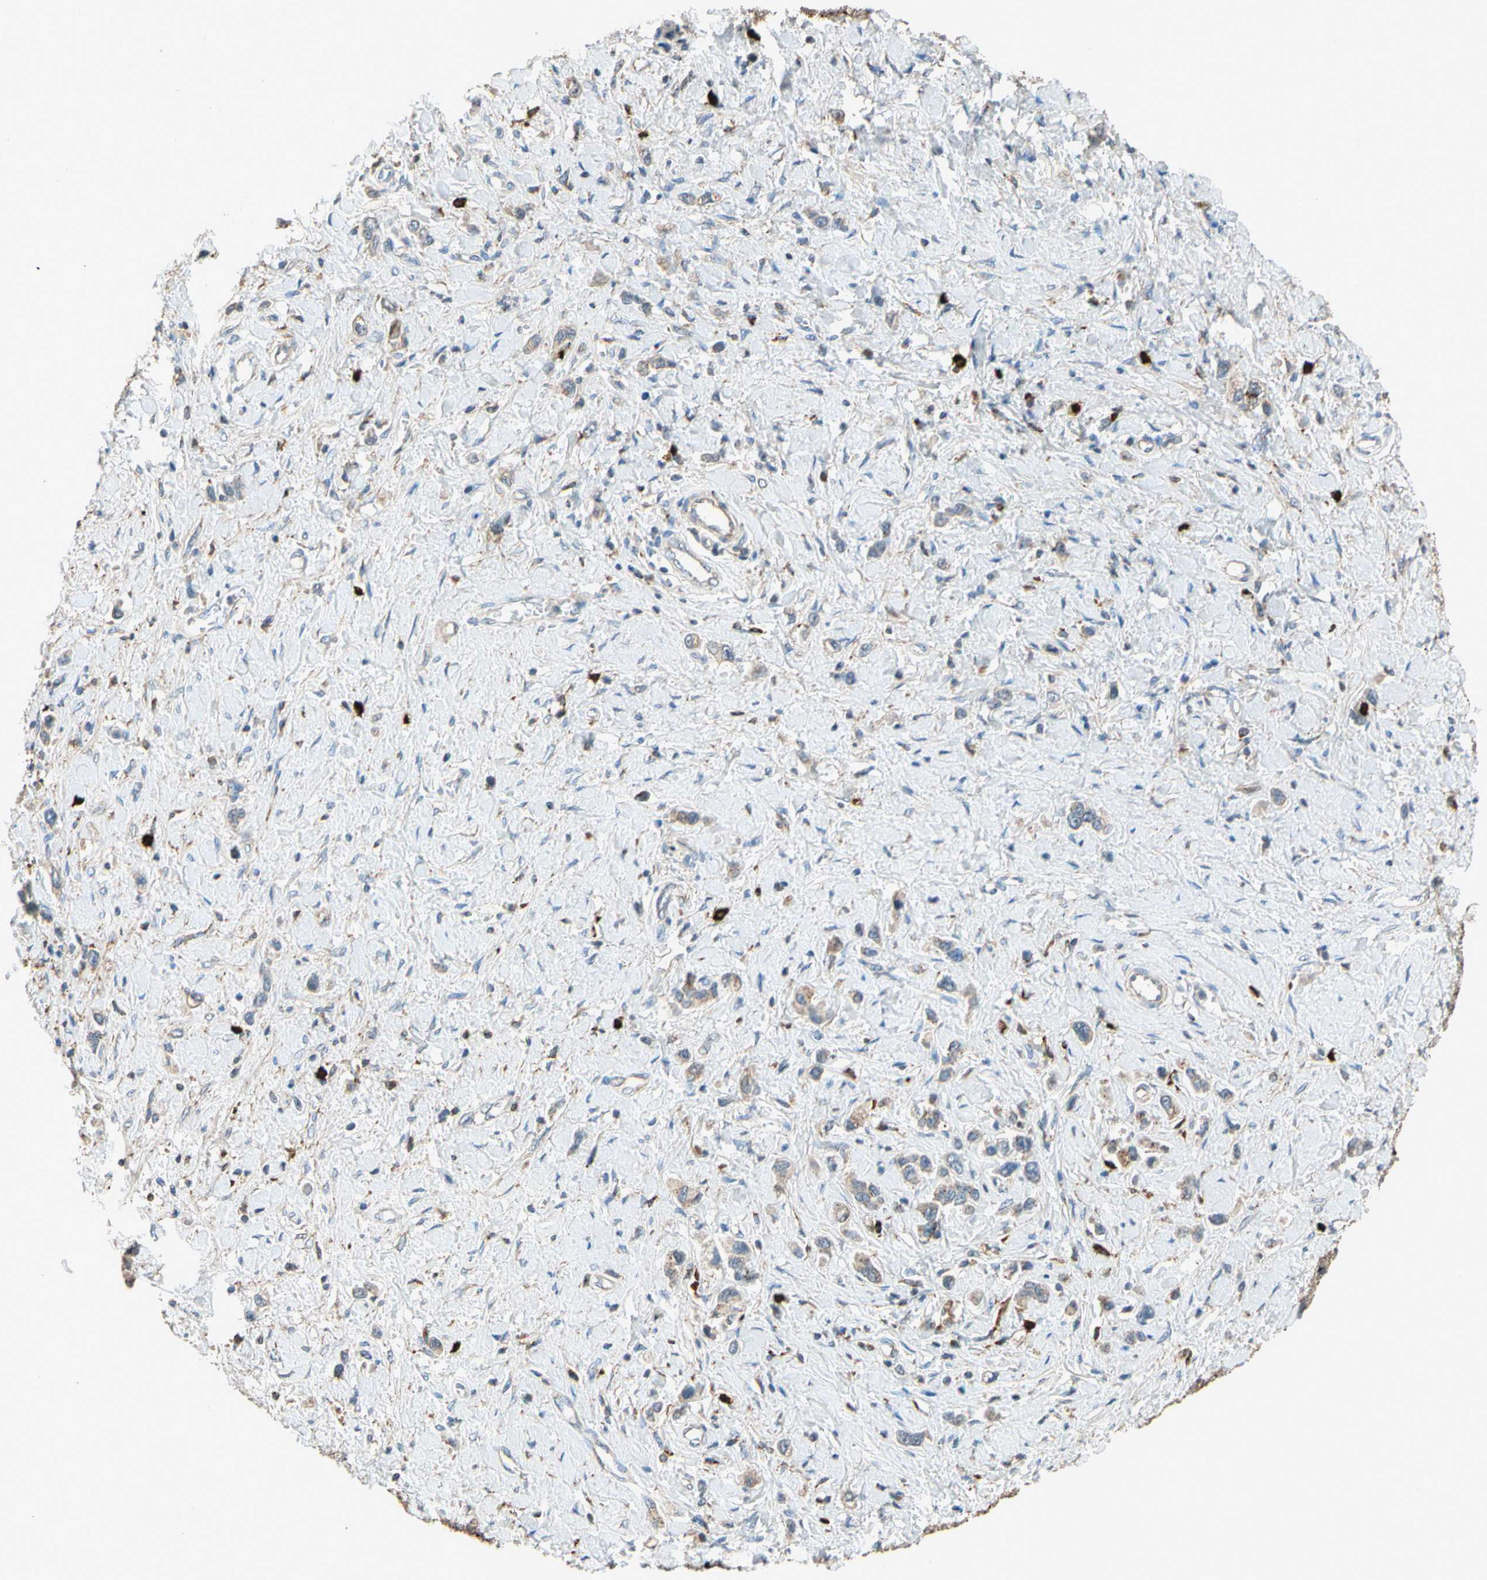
{"staining": {"intensity": "weak", "quantity": "<25%", "location": "cytoplasmic/membranous"}, "tissue": "stomach cancer", "cell_type": "Tumor cells", "image_type": "cancer", "snomed": [{"axis": "morphology", "description": "Normal tissue, NOS"}, {"axis": "morphology", "description": "Adenocarcinoma, NOS"}, {"axis": "topography", "description": "Stomach, upper"}, {"axis": "topography", "description": "Stomach"}], "caption": "High power microscopy histopathology image of an immunohistochemistry (IHC) photomicrograph of stomach cancer (adenocarcinoma), revealing no significant staining in tumor cells.", "gene": "GM2A", "patient": {"sex": "female", "age": 65}}